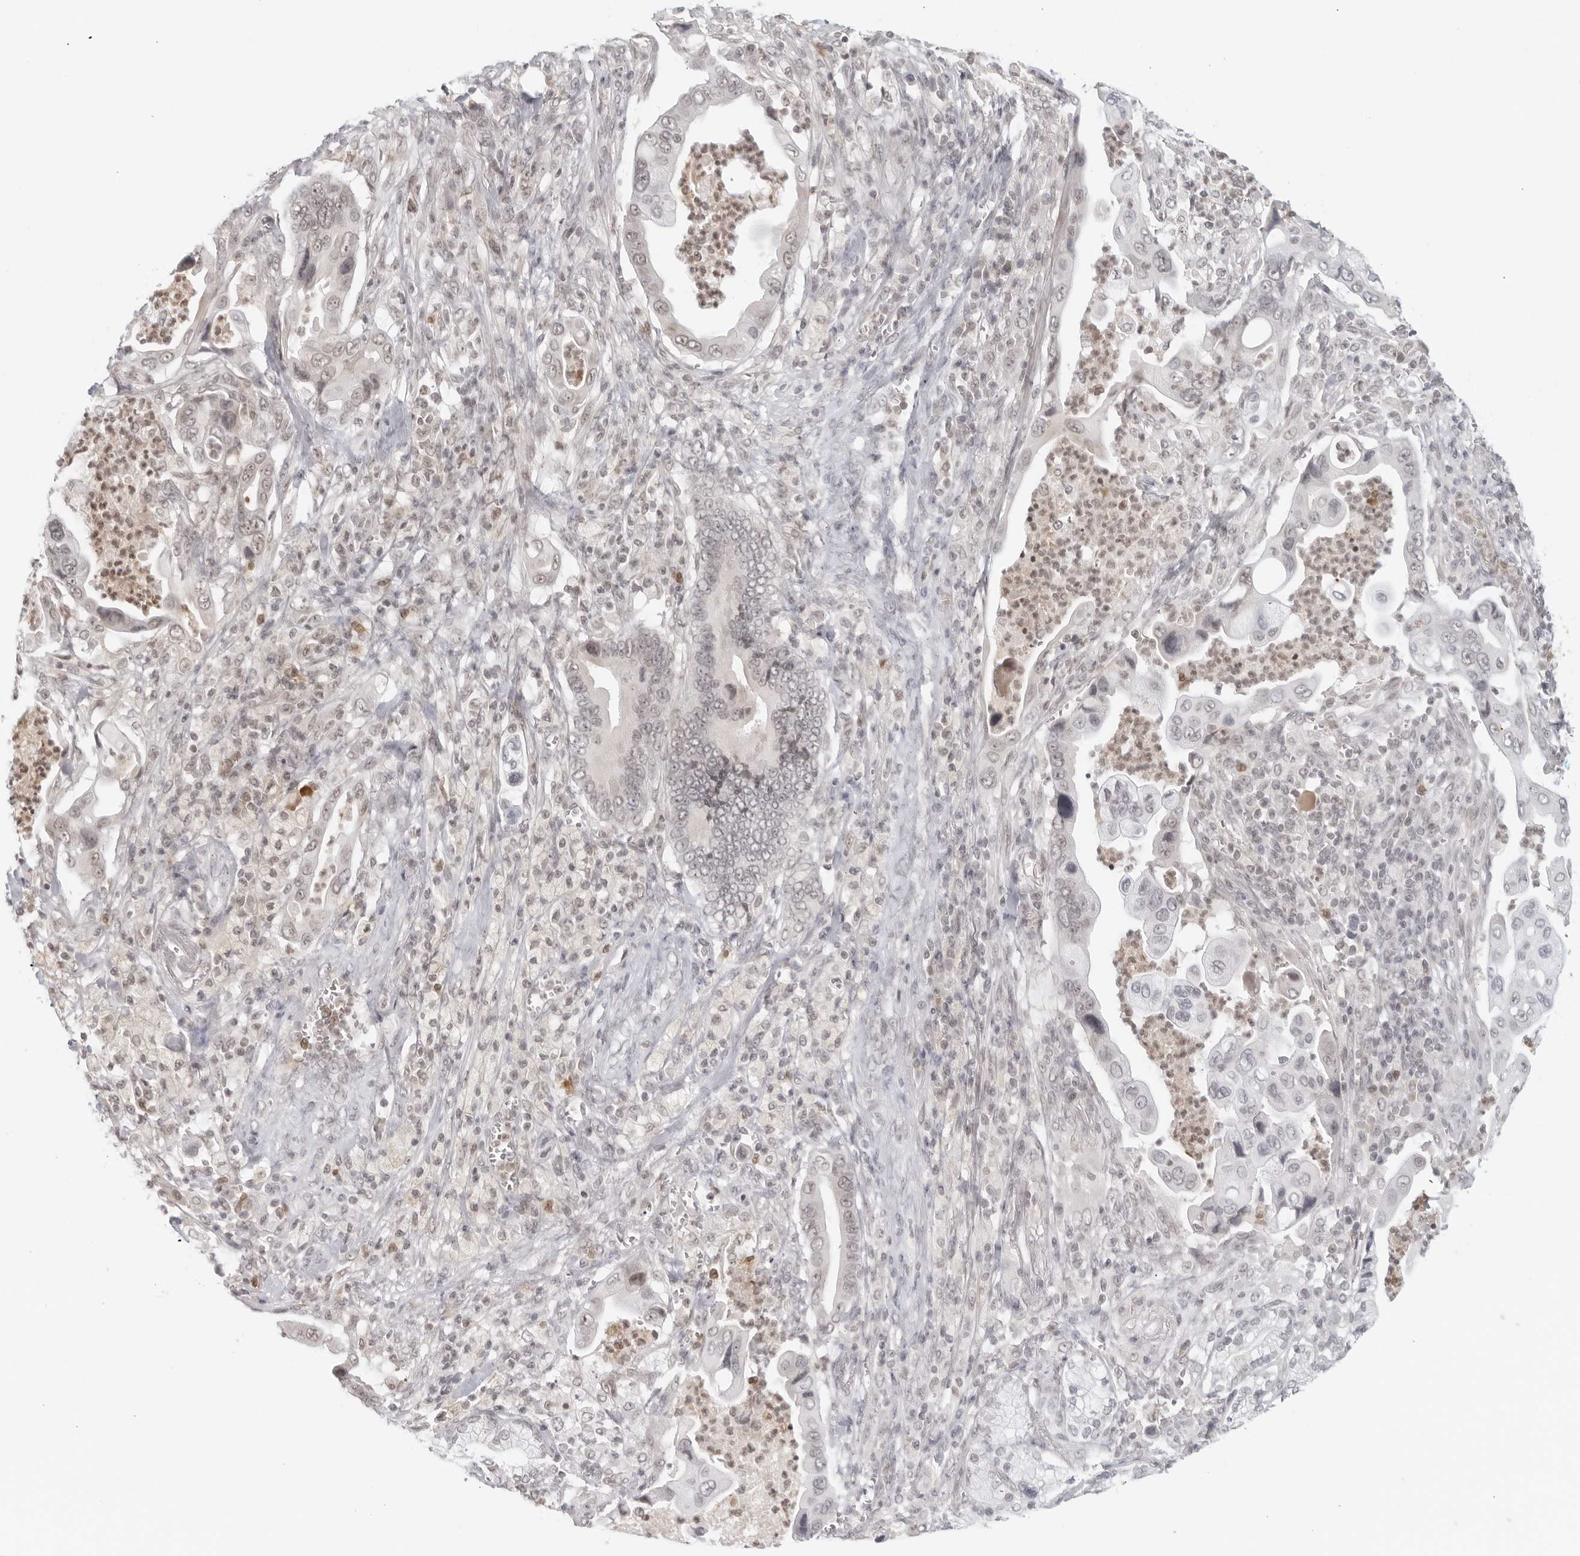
{"staining": {"intensity": "weak", "quantity": "<25%", "location": "nuclear"}, "tissue": "pancreatic cancer", "cell_type": "Tumor cells", "image_type": "cancer", "snomed": [{"axis": "morphology", "description": "Adenocarcinoma, NOS"}, {"axis": "topography", "description": "Pancreas"}], "caption": "Tumor cells are negative for protein expression in human pancreatic cancer.", "gene": "RAB11FIP3", "patient": {"sex": "male", "age": 78}}